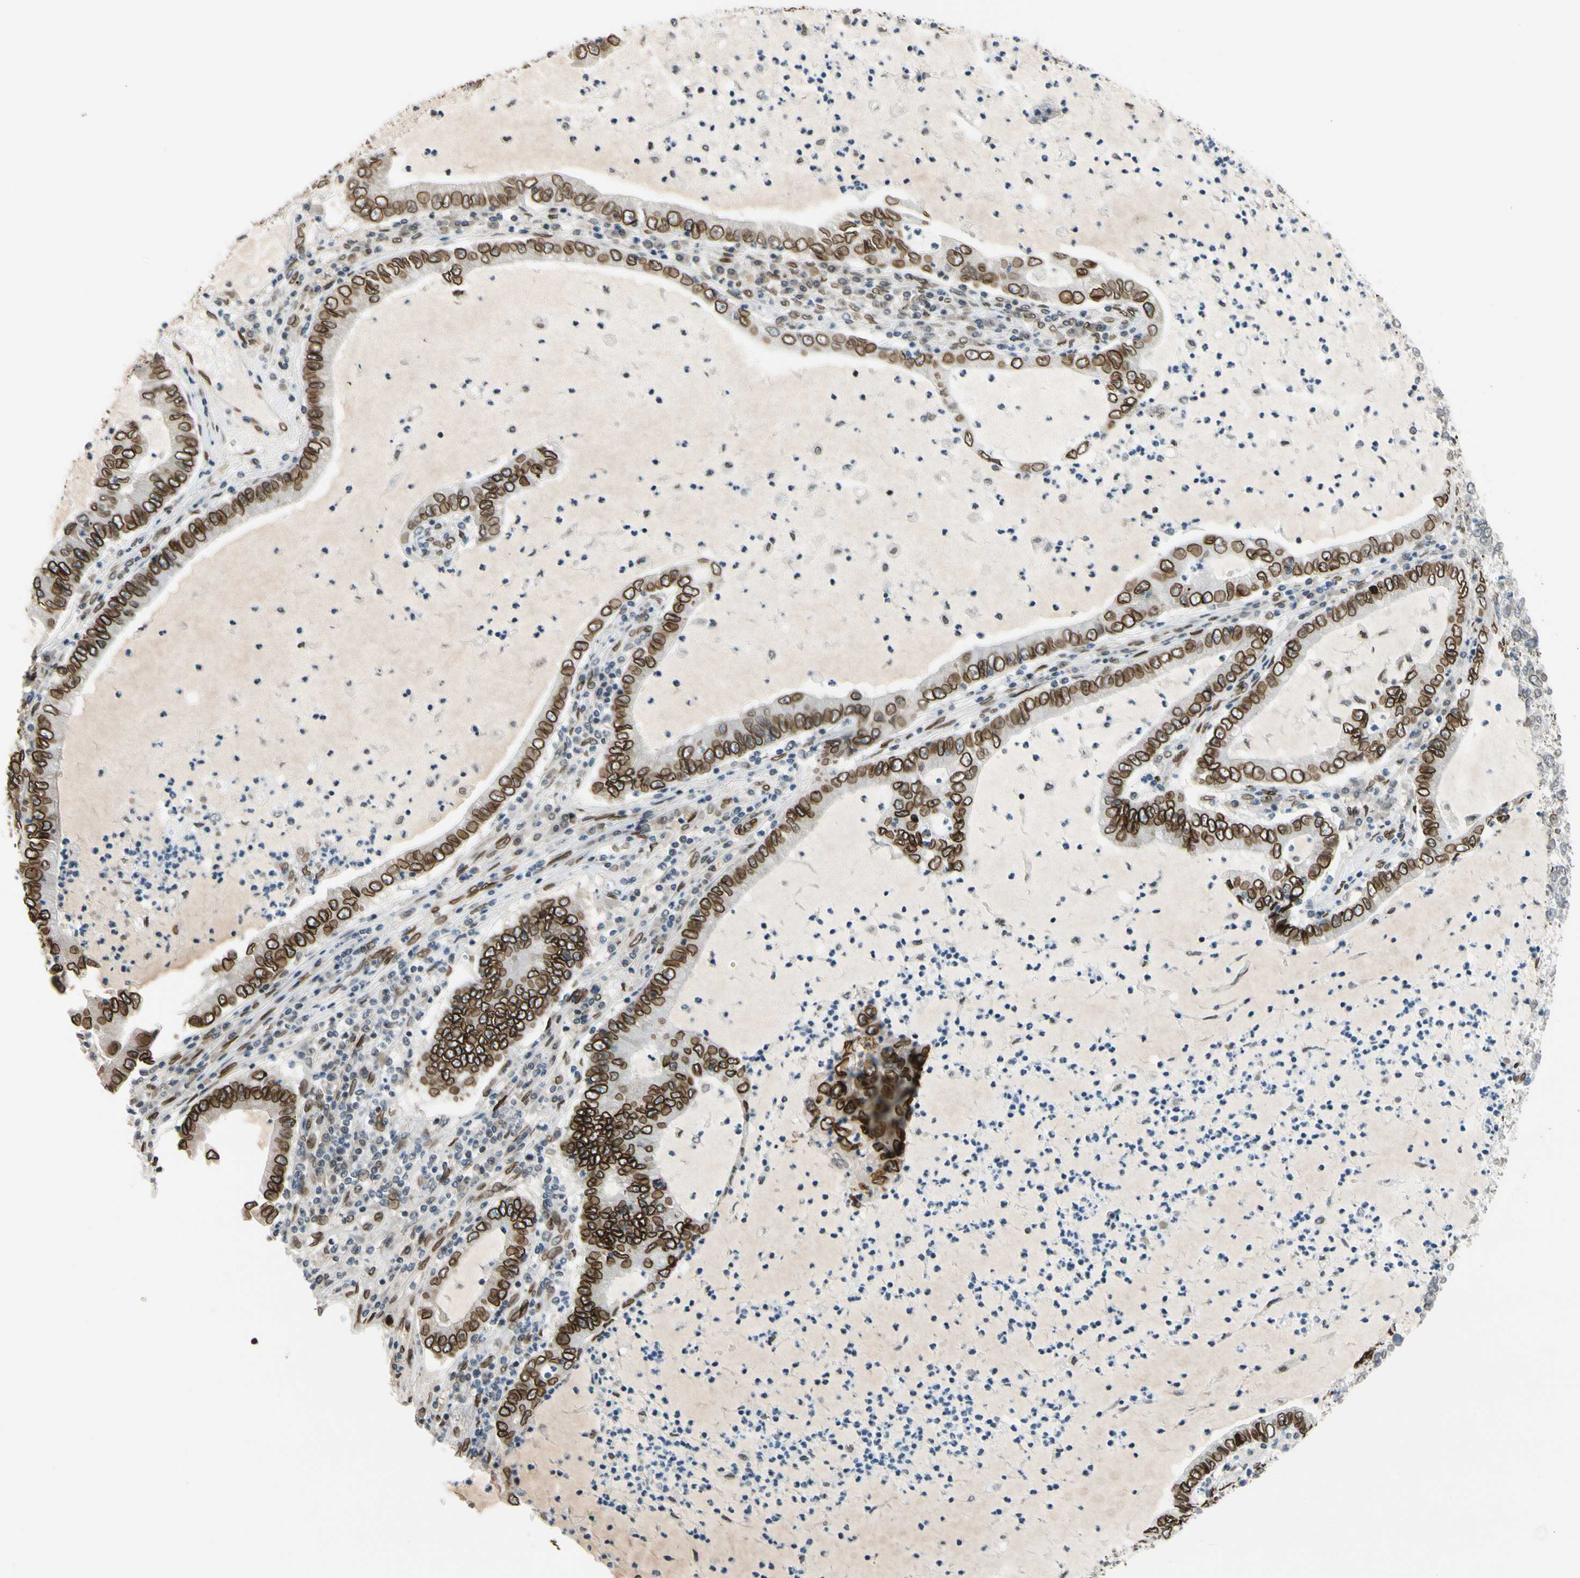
{"staining": {"intensity": "strong", "quantity": "25%-75%", "location": "cytoplasmic/membranous,nuclear"}, "tissue": "lung cancer", "cell_type": "Tumor cells", "image_type": "cancer", "snomed": [{"axis": "morphology", "description": "Adenocarcinoma, NOS"}, {"axis": "topography", "description": "Lung"}], "caption": "Tumor cells show strong cytoplasmic/membranous and nuclear positivity in about 25%-75% of cells in lung cancer (adenocarcinoma). The staining was performed using DAB (3,3'-diaminobenzidine) to visualize the protein expression in brown, while the nuclei were stained in blue with hematoxylin (Magnification: 20x).", "gene": "SUN1", "patient": {"sex": "female", "age": 51}}